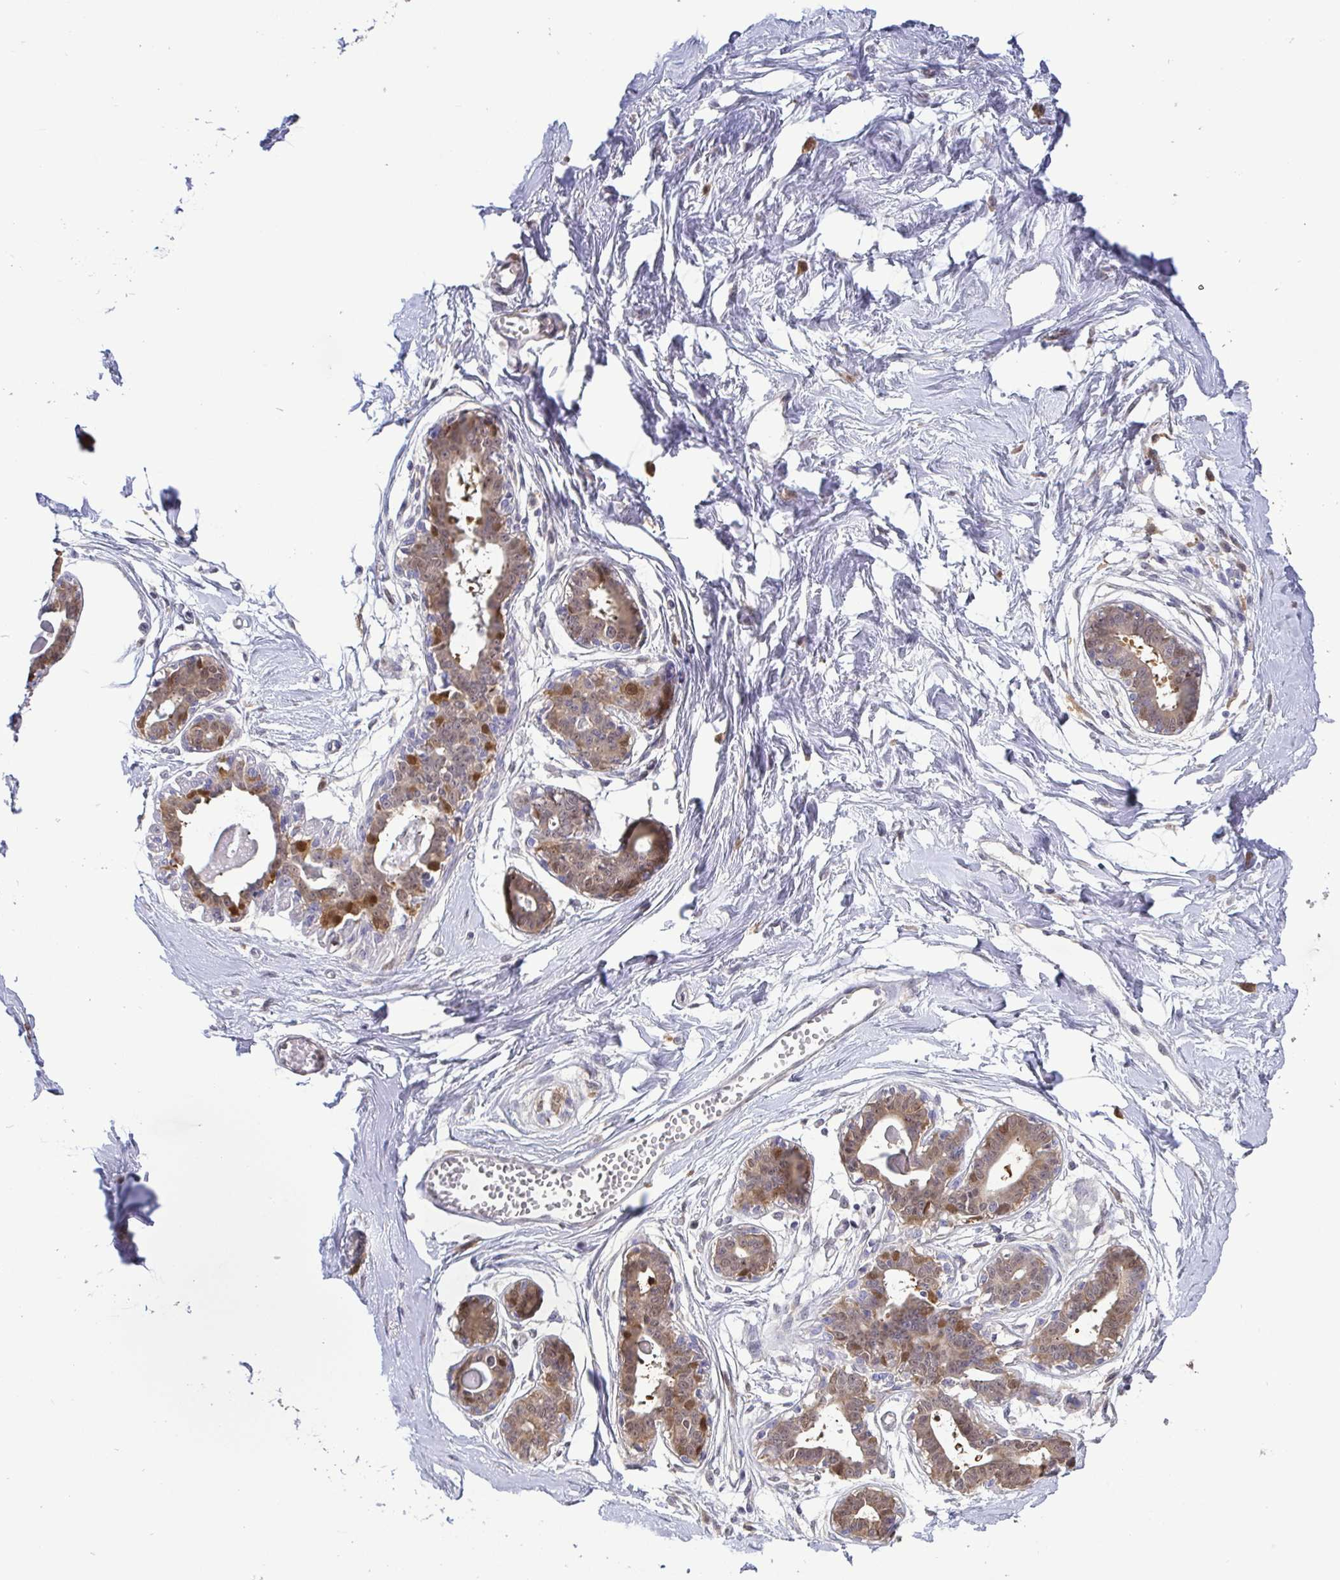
{"staining": {"intensity": "moderate", "quantity": "<25%", "location": "cytoplasmic/membranous,nuclear"}, "tissue": "breast", "cell_type": "Adipocytes", "image_type": "normal", "snomed": [{"axis": "morphology", "description": "Normal tissue, NOS"}, {"axis": "topography", "description": "Breast"}], "caption": "IHC micrograph of unremarkable breast: human breast stained using immunohistochemistry shows low levels of moderate protein expression localized specifically in the cytoplasmic/membranous,nuclear of adipocytes, appearing as a cytoplasmic/membranous,nuclear brown color.", "gene": "IDH1", "patient": {"sex": "female", "age": 45}}